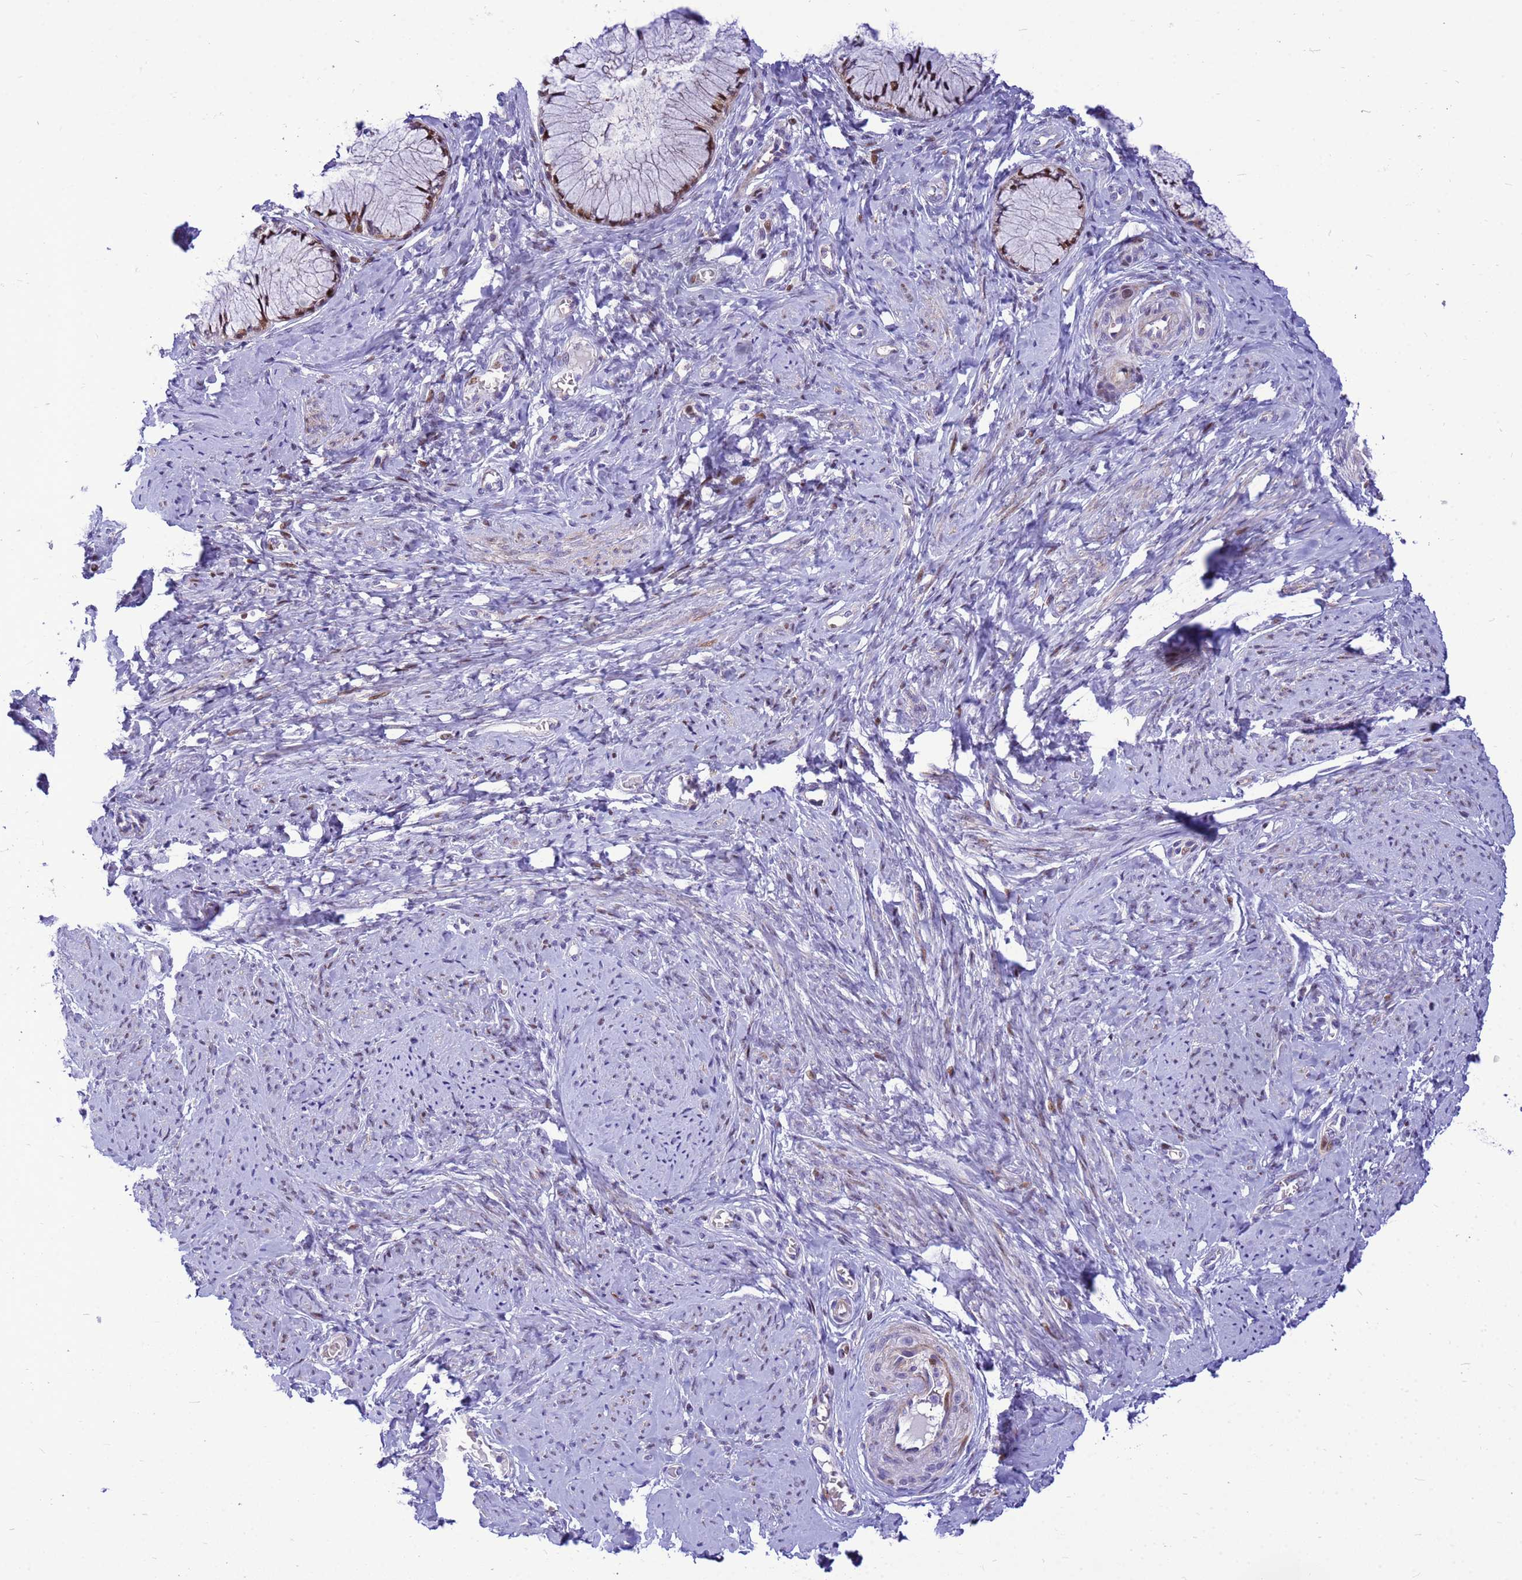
{"staining": {"intensity": "moderate", "quantity": "25%-75%", "location": "nuclear"}, "tissue": "cervix", "cell_type": "Glandular cells", "image_type": "normal", "snomed": [{"axis": "morphology", "description": "Normal tissue, NOS"}, {"axis": "topography", "description": "Cervix"}], "caption": "DAB (3,3'-diaminobenzidine) immunohistochemical staining of benign cervix shows moderate nuclear protein positivity in about 25%-75% of glandular cells. The staining was performed using DAB to visualize the protein expression in brown, while the nuclei were stained in blue with hematoxylin (Magnification: 20x).", "gene": "ADAMTS7", "patient": {"sex": "female", "age": 42}}